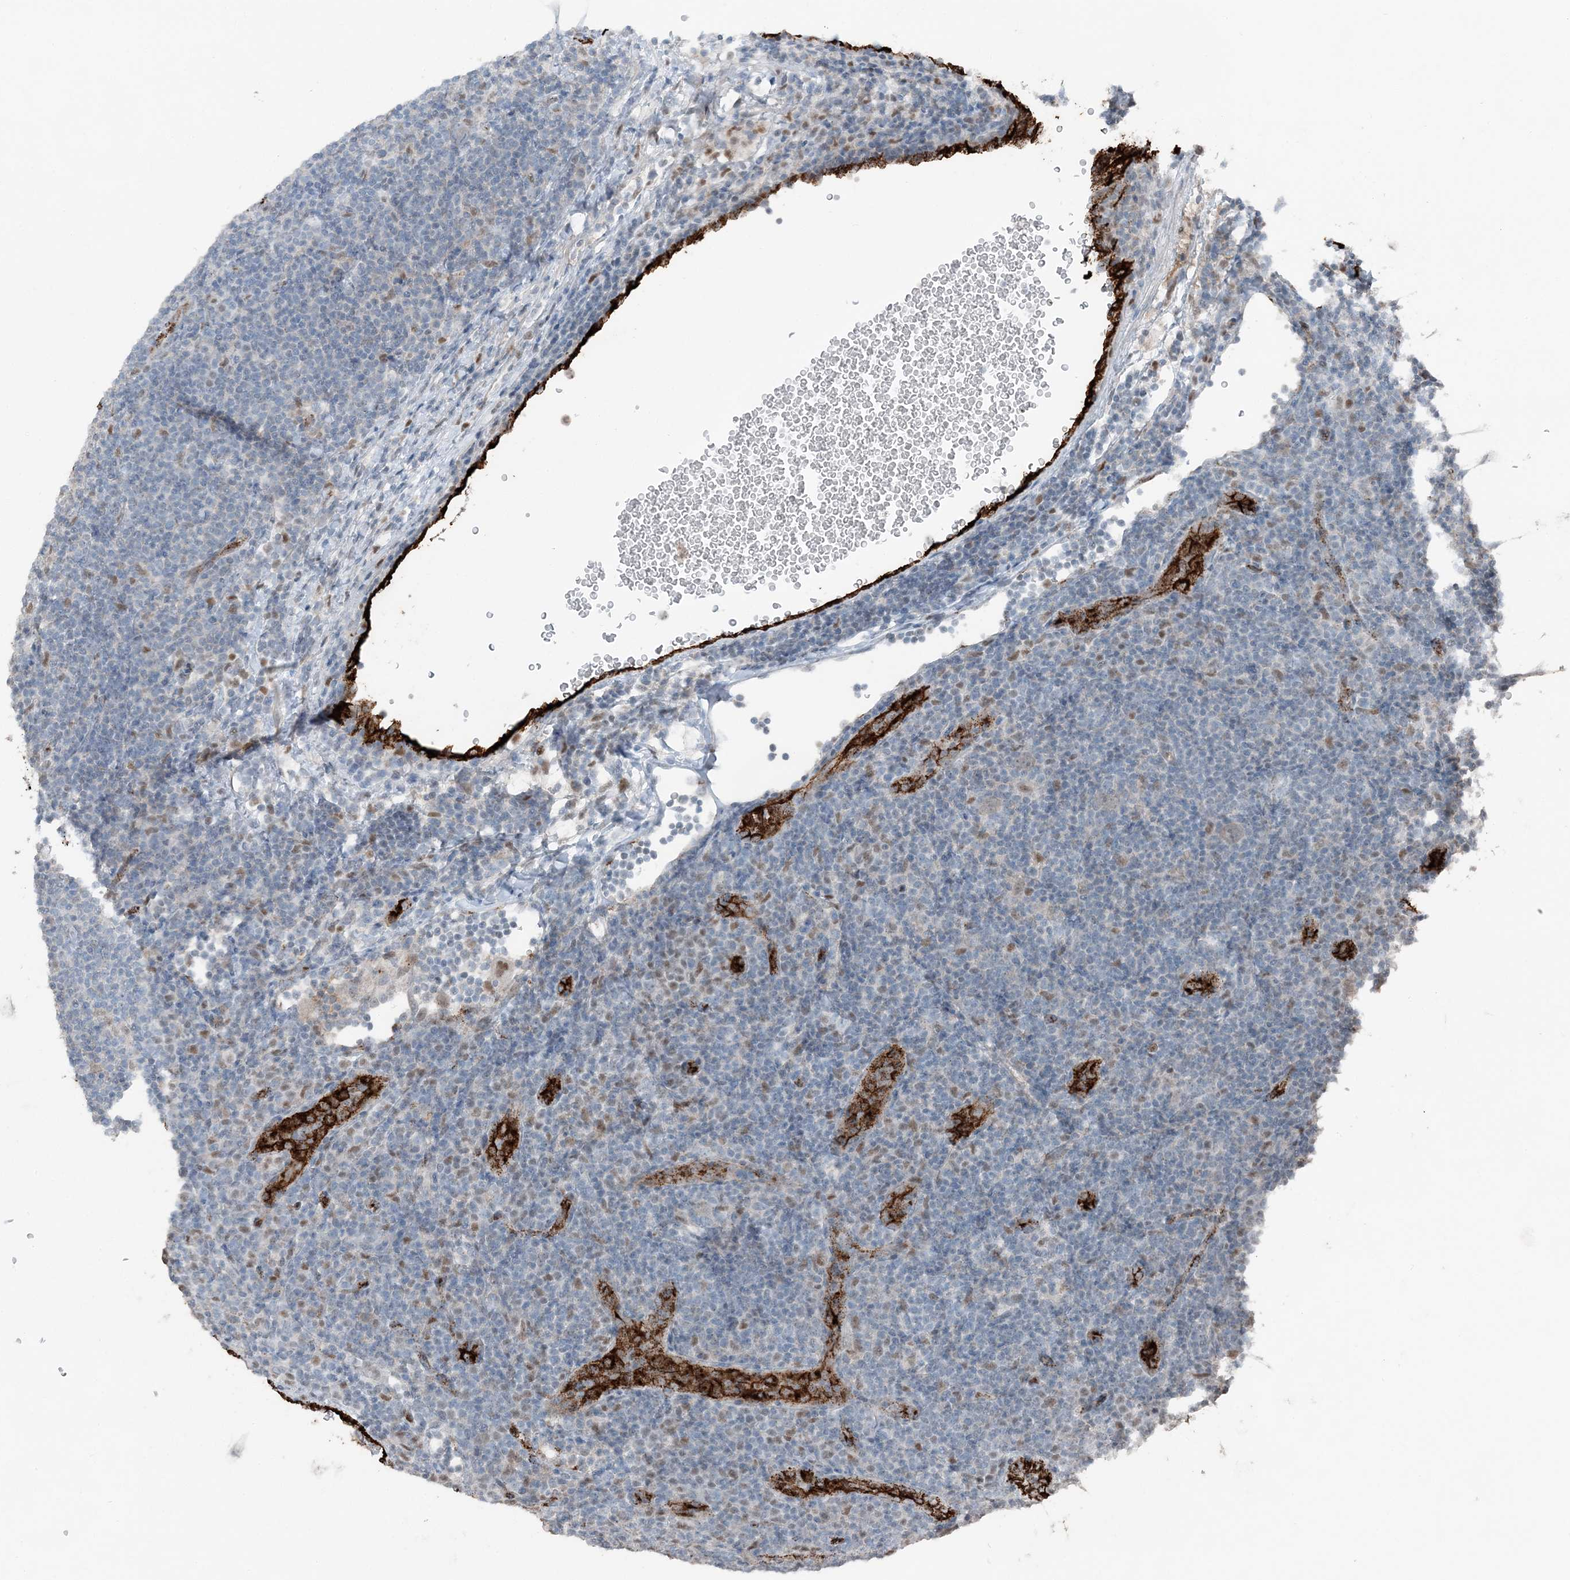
{"staining": {"intensity": "weak", "quantity": "<25%", "location": "cytoplasmic/membranous"}, "tissue": "lymphoma", "cell_type": "Tumor cells", "image_type": "cancer", "snomed": [{"axis": "morphology", "description": "Hodgkin's disease, NOS"}, {"axis": "topography", "description": "Lymph node"}], "caption": "Hodgkin's disease was stained to show a protein in brown. There is no significant positivity in tumor cells.", "gene": "ELOVL7", "patient": {"sex": "female", "age": 57}}